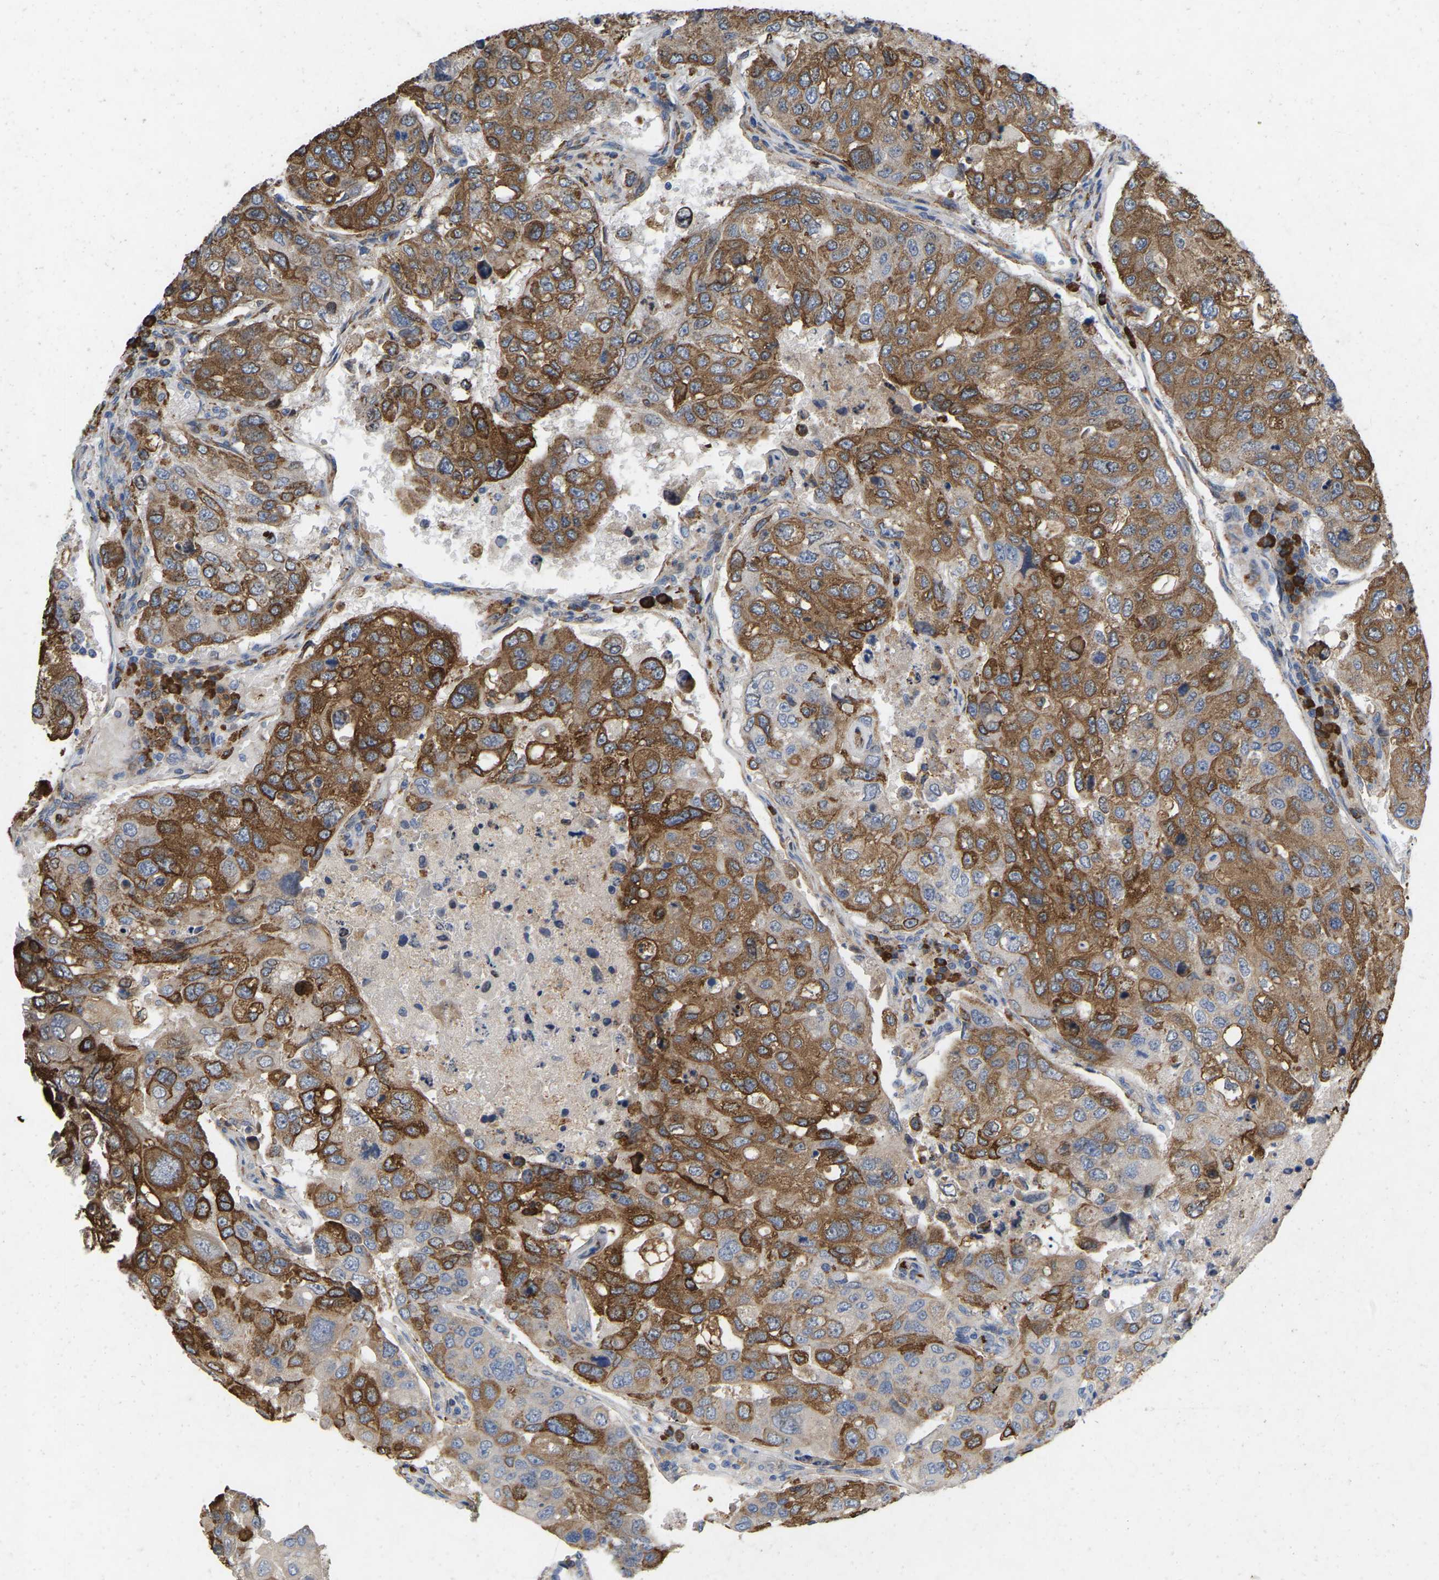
{"staining": {"intensity": "strong", "quantity": ">75%", "location": "cytoplasmic/membranous"}, "tissue": "urothelial cancer", "cell_type": "Tumor cells", "image_type": "cancer", "snomed": [{"axis": "morphology", "description": "Urothelial carcinoma, High grade"}, {"axis": "topography", "description": "Lymph node"}, {"axis": "topography", "description": "Urinary bladder"}], "caption": "Protein expression analysis of human urothelial cancer reveals strong cytoplasmic/membranous expression in about >75% of tumor cells.", "gene": "RHEB", "patient": {"sex": "male", "age": 51}}